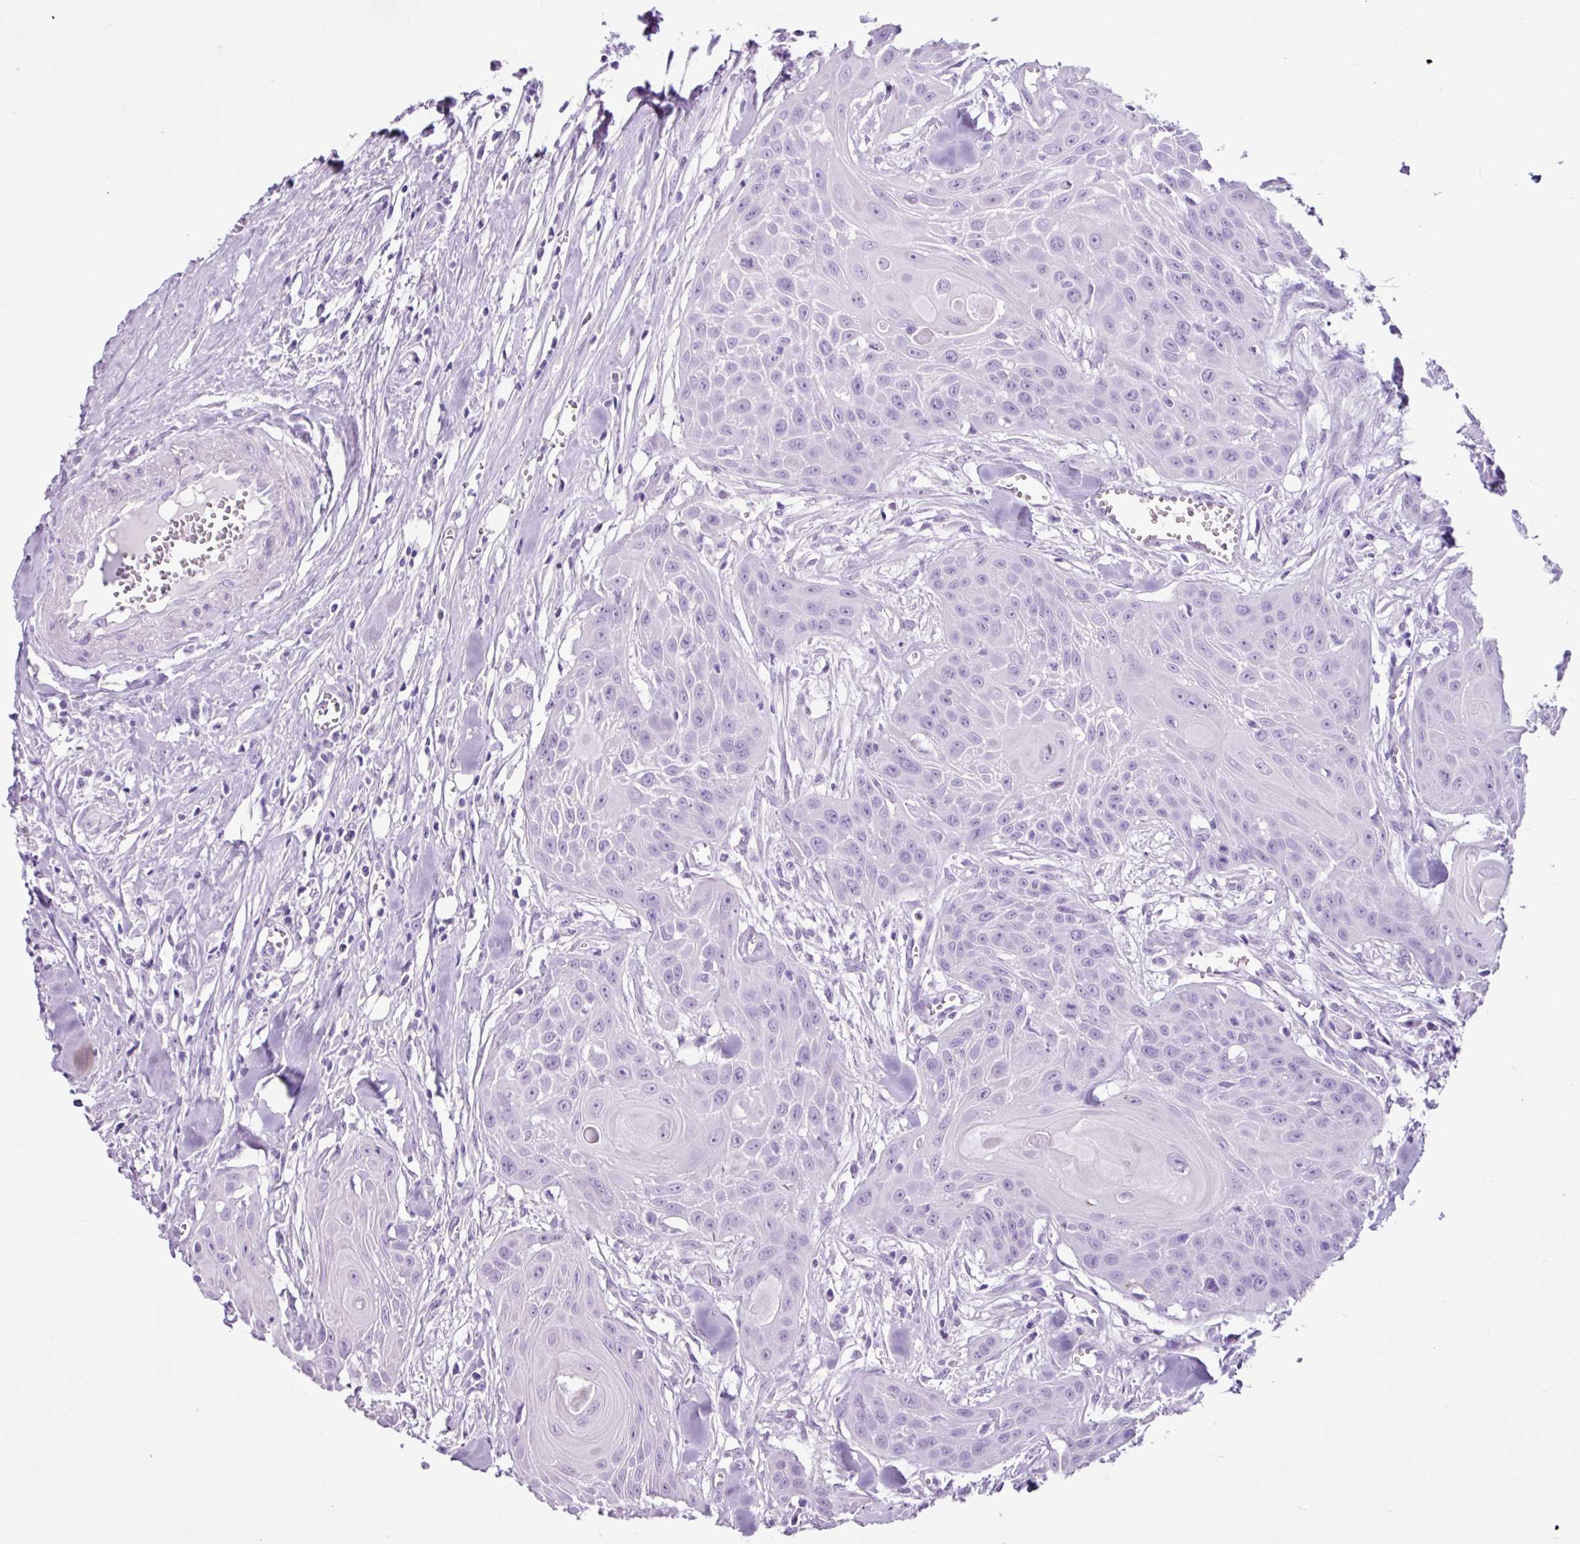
{"staining": {"intensity": "negative", "quantity": "none", "location": "none"}, "tissue": "head and neck cancer", "cell_type": "Tumor cells", "image_type": "cancer", "snomed": [{"axis": "morphology", "description": "Squamous cell carcinoma, NOS"}, {"axis": "topography", "description": "Lymph node"}, {"axis": "topography", "description": "Salivary gland"}, {"axis": "topography", "description": "Head-Neck"}], "caption": "An immunohistochemistry (IHC) image of head and neck cancer (squamous cell carcinoma) is shown. There is no staining in tumor cells of head and neck cancer (squamous cell carcinoma).", "gene": "PGR", "patient": {"sex": "female", "age": 74}}